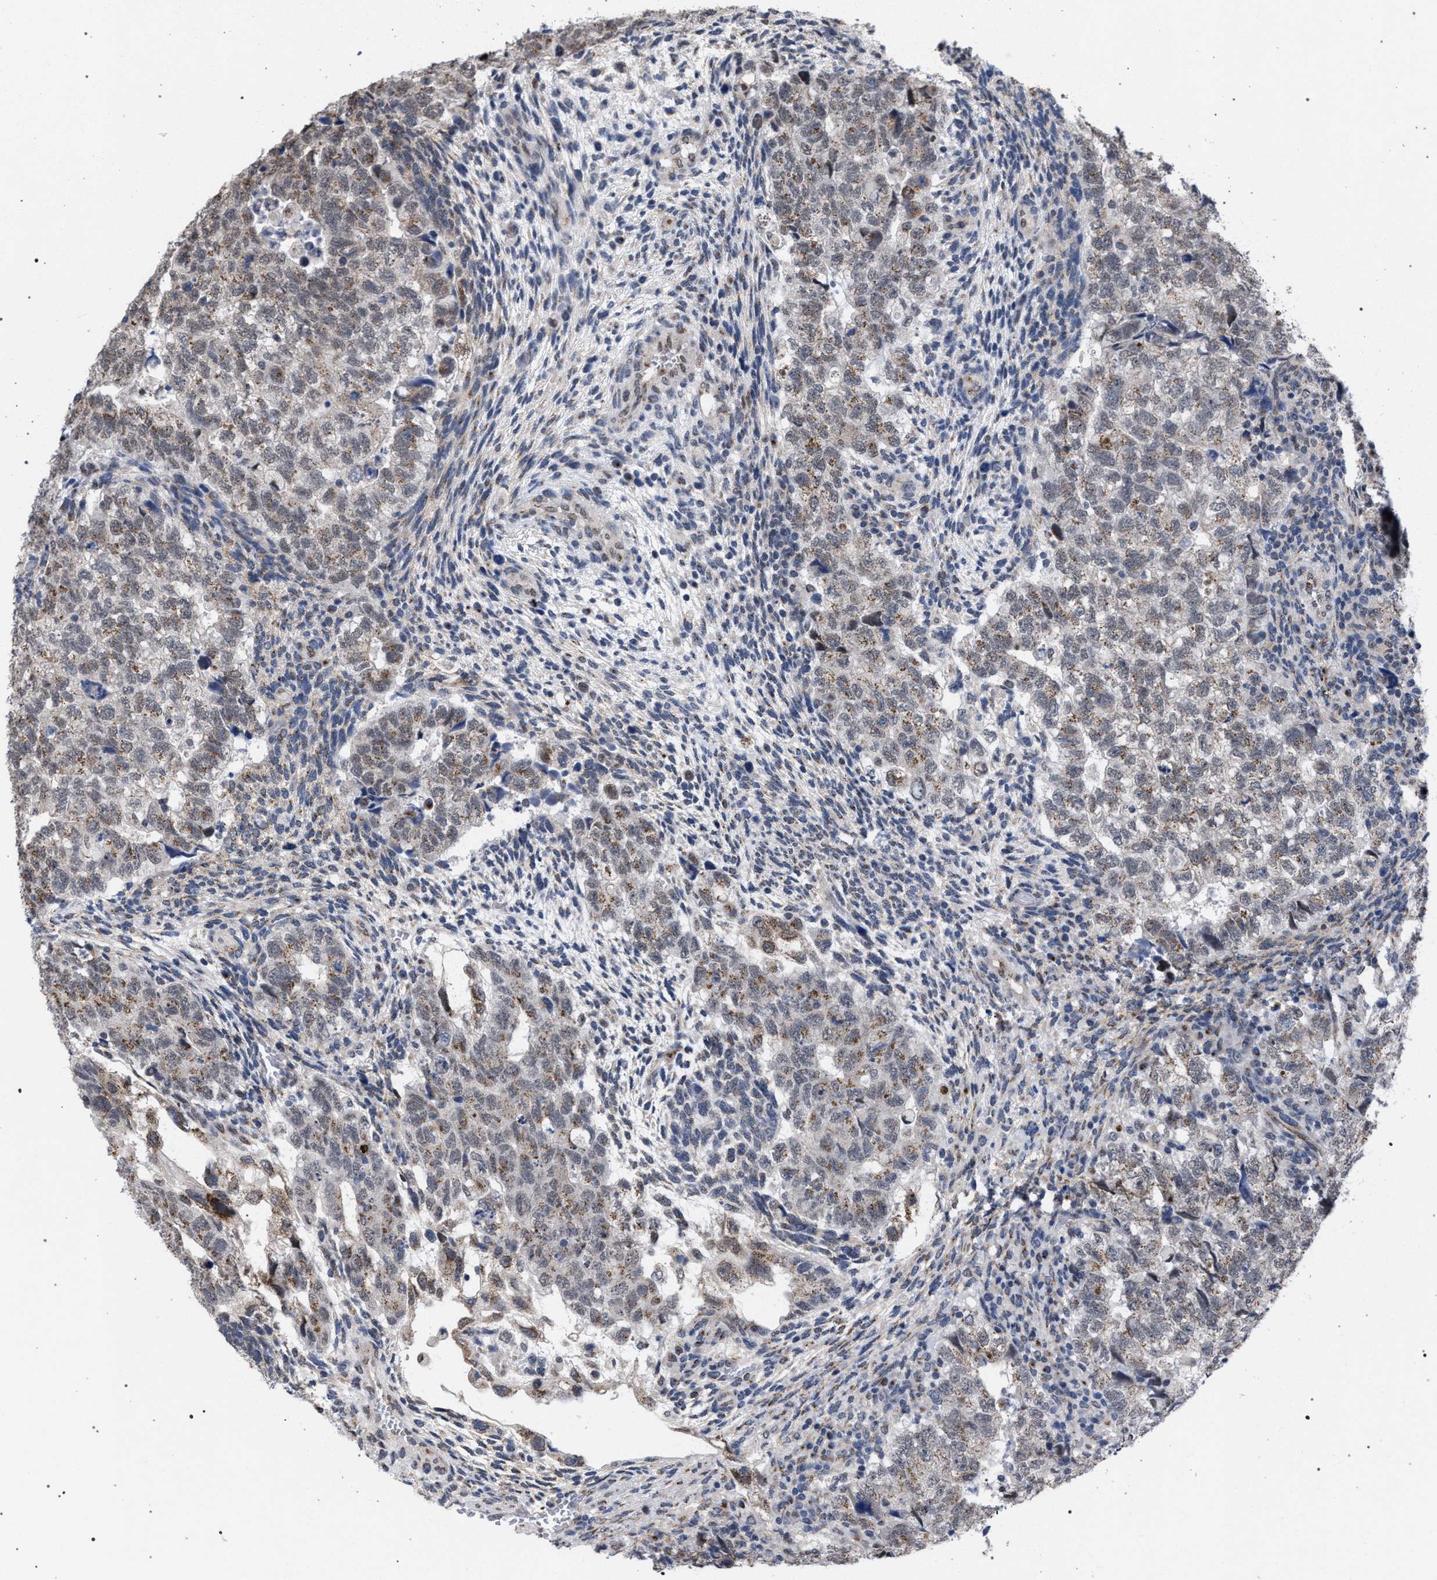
{"staining": {"intensity": "weak", "quantity": ">75%", "location": "cytoplasmic/membranous"}, "tissue": "testis cancer", "cell_type": "Tumor cells", "image_type": "cancer", "snomed": [{"axis": "morphology", "description": "Carcinoma, Embryonal, NOS"}, {"axis": "topography", "description": "Testis"}], "caption": "Human testis cancer (embryonal carcinoma) stained with a brown dye shows weak cytoplasmic/membranous positive staining in about >75% of tumor cells.", "gene": "GOLGA2", "patient": {"sex": "male", "age": 36}}